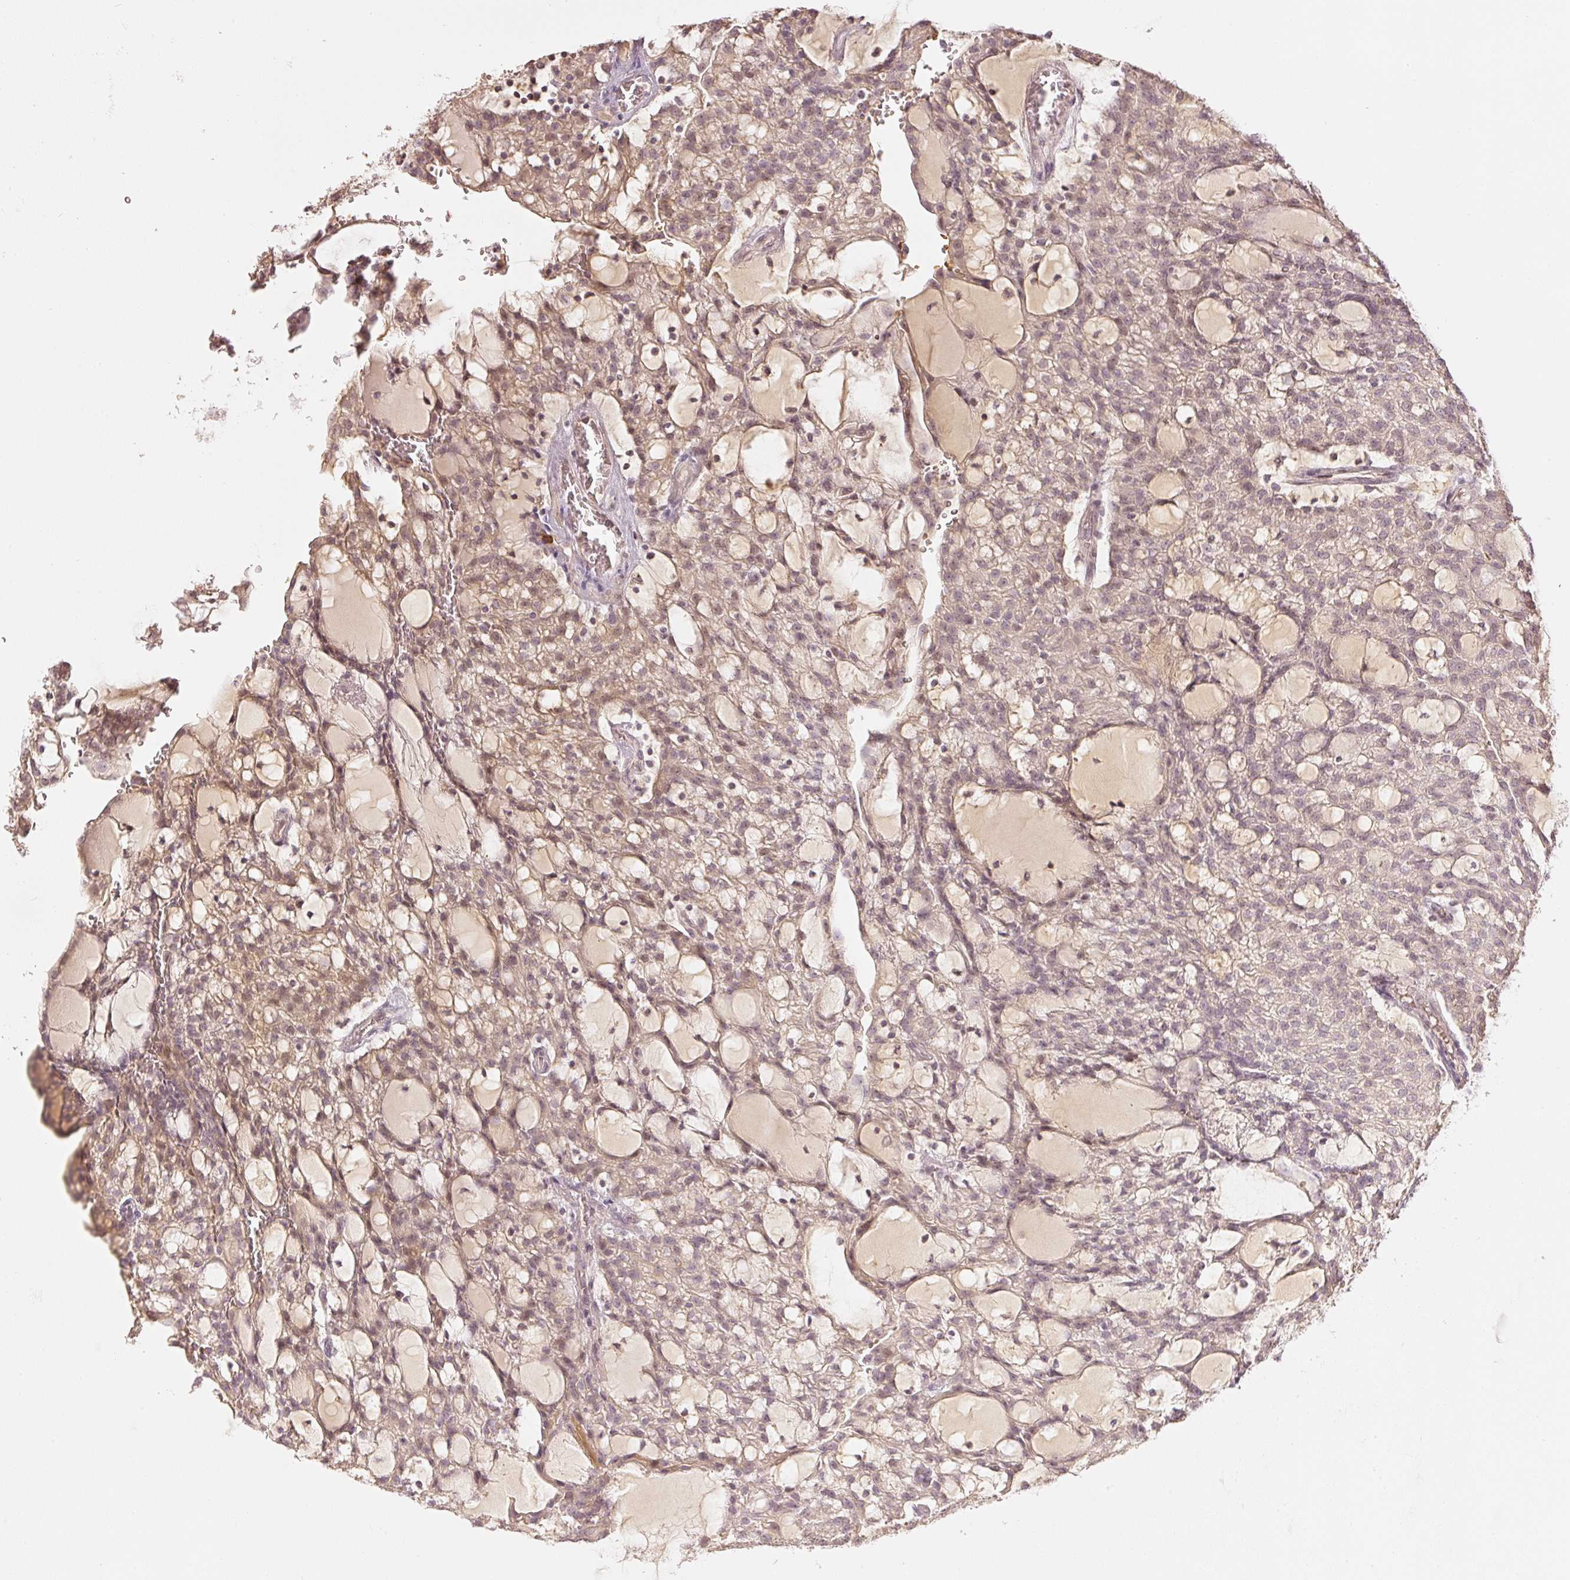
{"staining": {"intensity": "moderate", "quantity": "25%-75%", "location": "cytoplasmic/membranous,nuclear"}, "tissue": "renal cancer", "cell_type": "Tumor cells", "image_type": "cancer", "snomed": [{"axis": "morphology", "description": "Adenocarcinoma, NOS"}, {"axis": "topography", "description": "Kidney"}], "caption": "There is medium levels of moderate cytoplasmic/membranous and nuclear expression in tumor cells of renal cancer, as demonstrated by immunohistochemical staining (brown color).", "gene": "GZMA", "patient": {"sex": "male", "age": 63}}